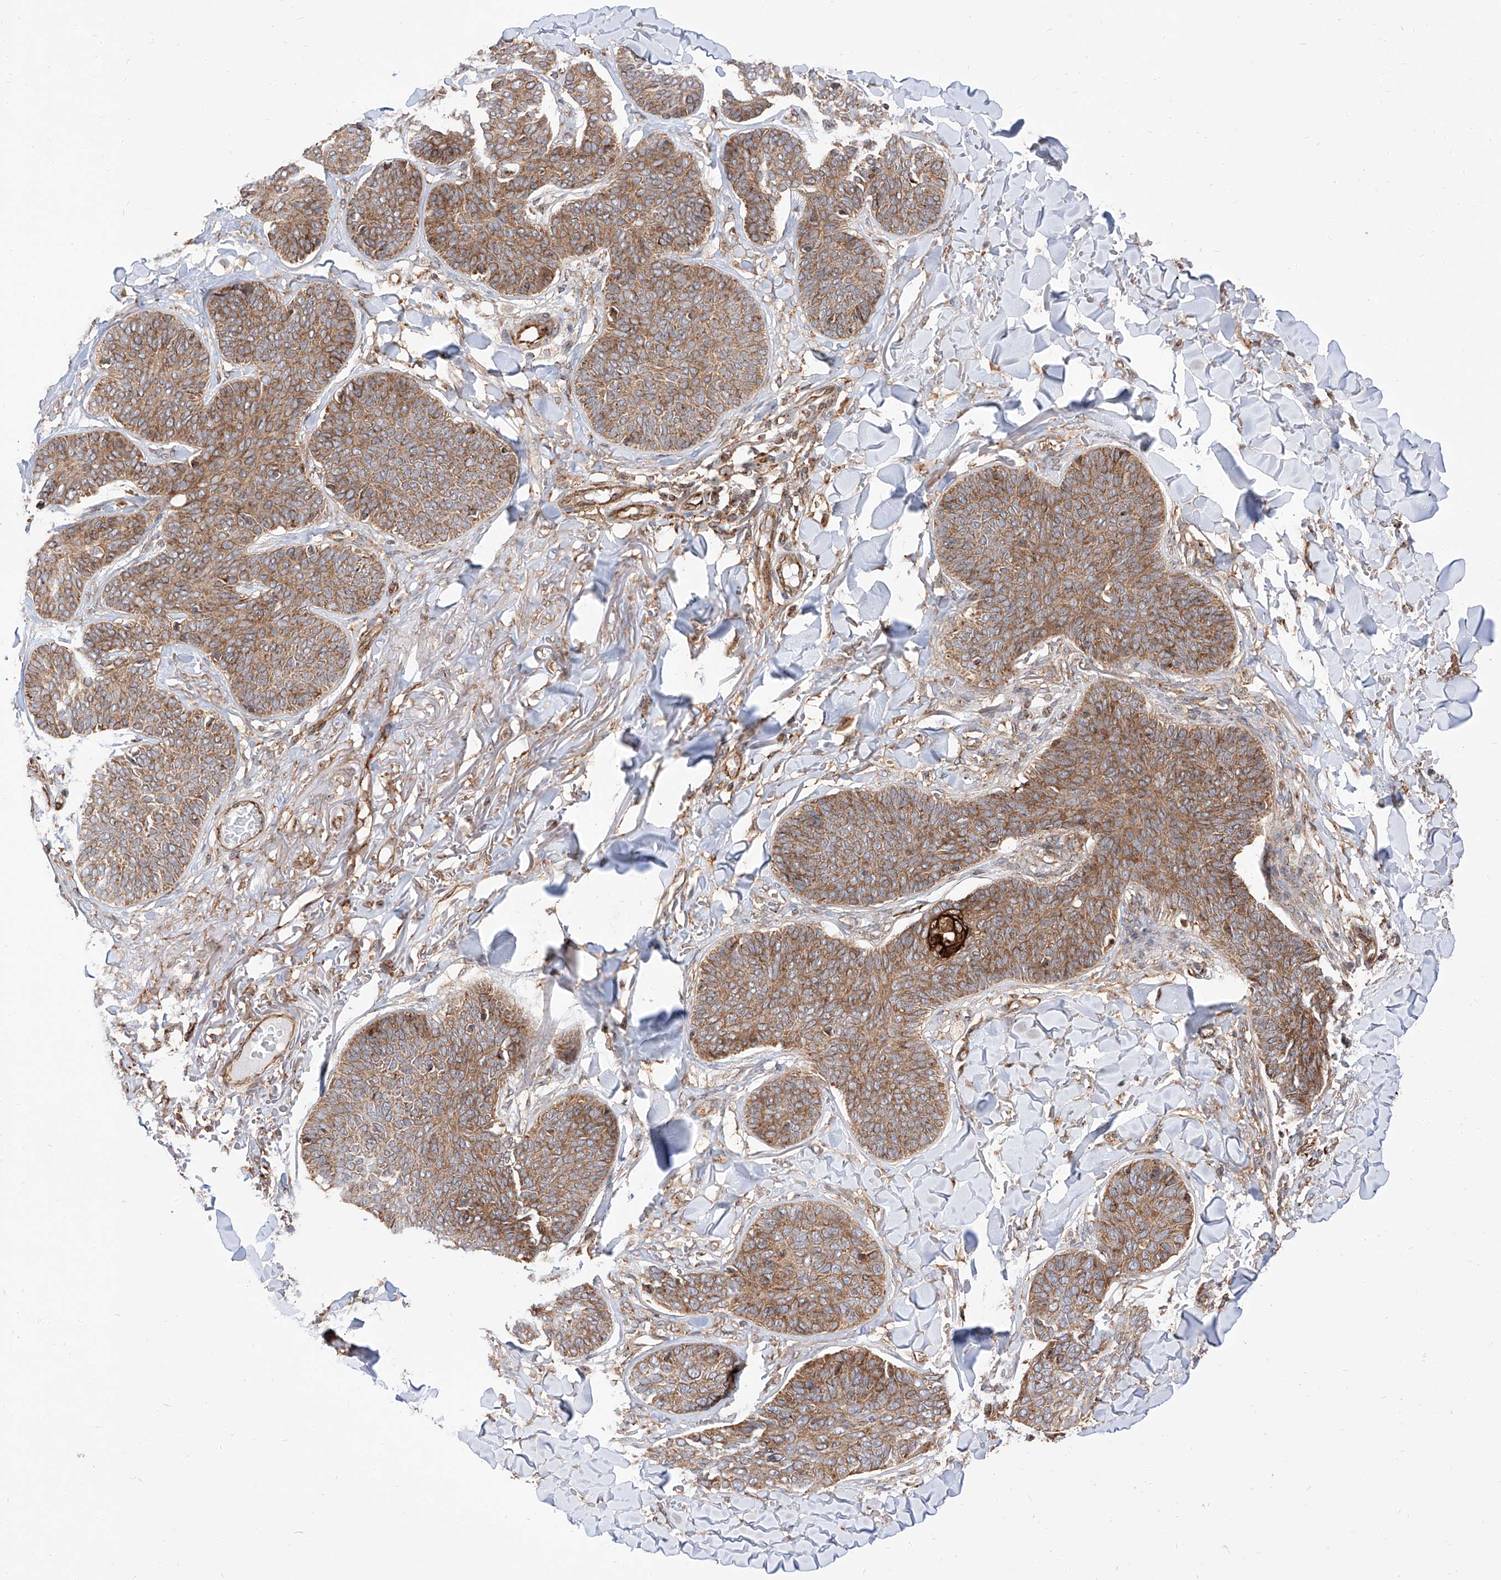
{"staining": {"intensity": "moderate", "quantity": ">75%", "location": "cytoplasmic/membranous"}, "tissue": "skin cancer", "cell_type": "Tumor cells", "image_type": "cancer", "snomed": [{"axis": "morphology", "description": "Basal cell carcinoma"}, {"axis": "topography", "description": "Skin"}], "caption": "About >75% of tumor cells in basal cell carcinoma (skin) display moderate cytoplasmic/membranous protein positivity as visualized by brown immunohistochemical staining.", "gene": "ISCA2", "patient": {"sex": "male", "age": 85}}